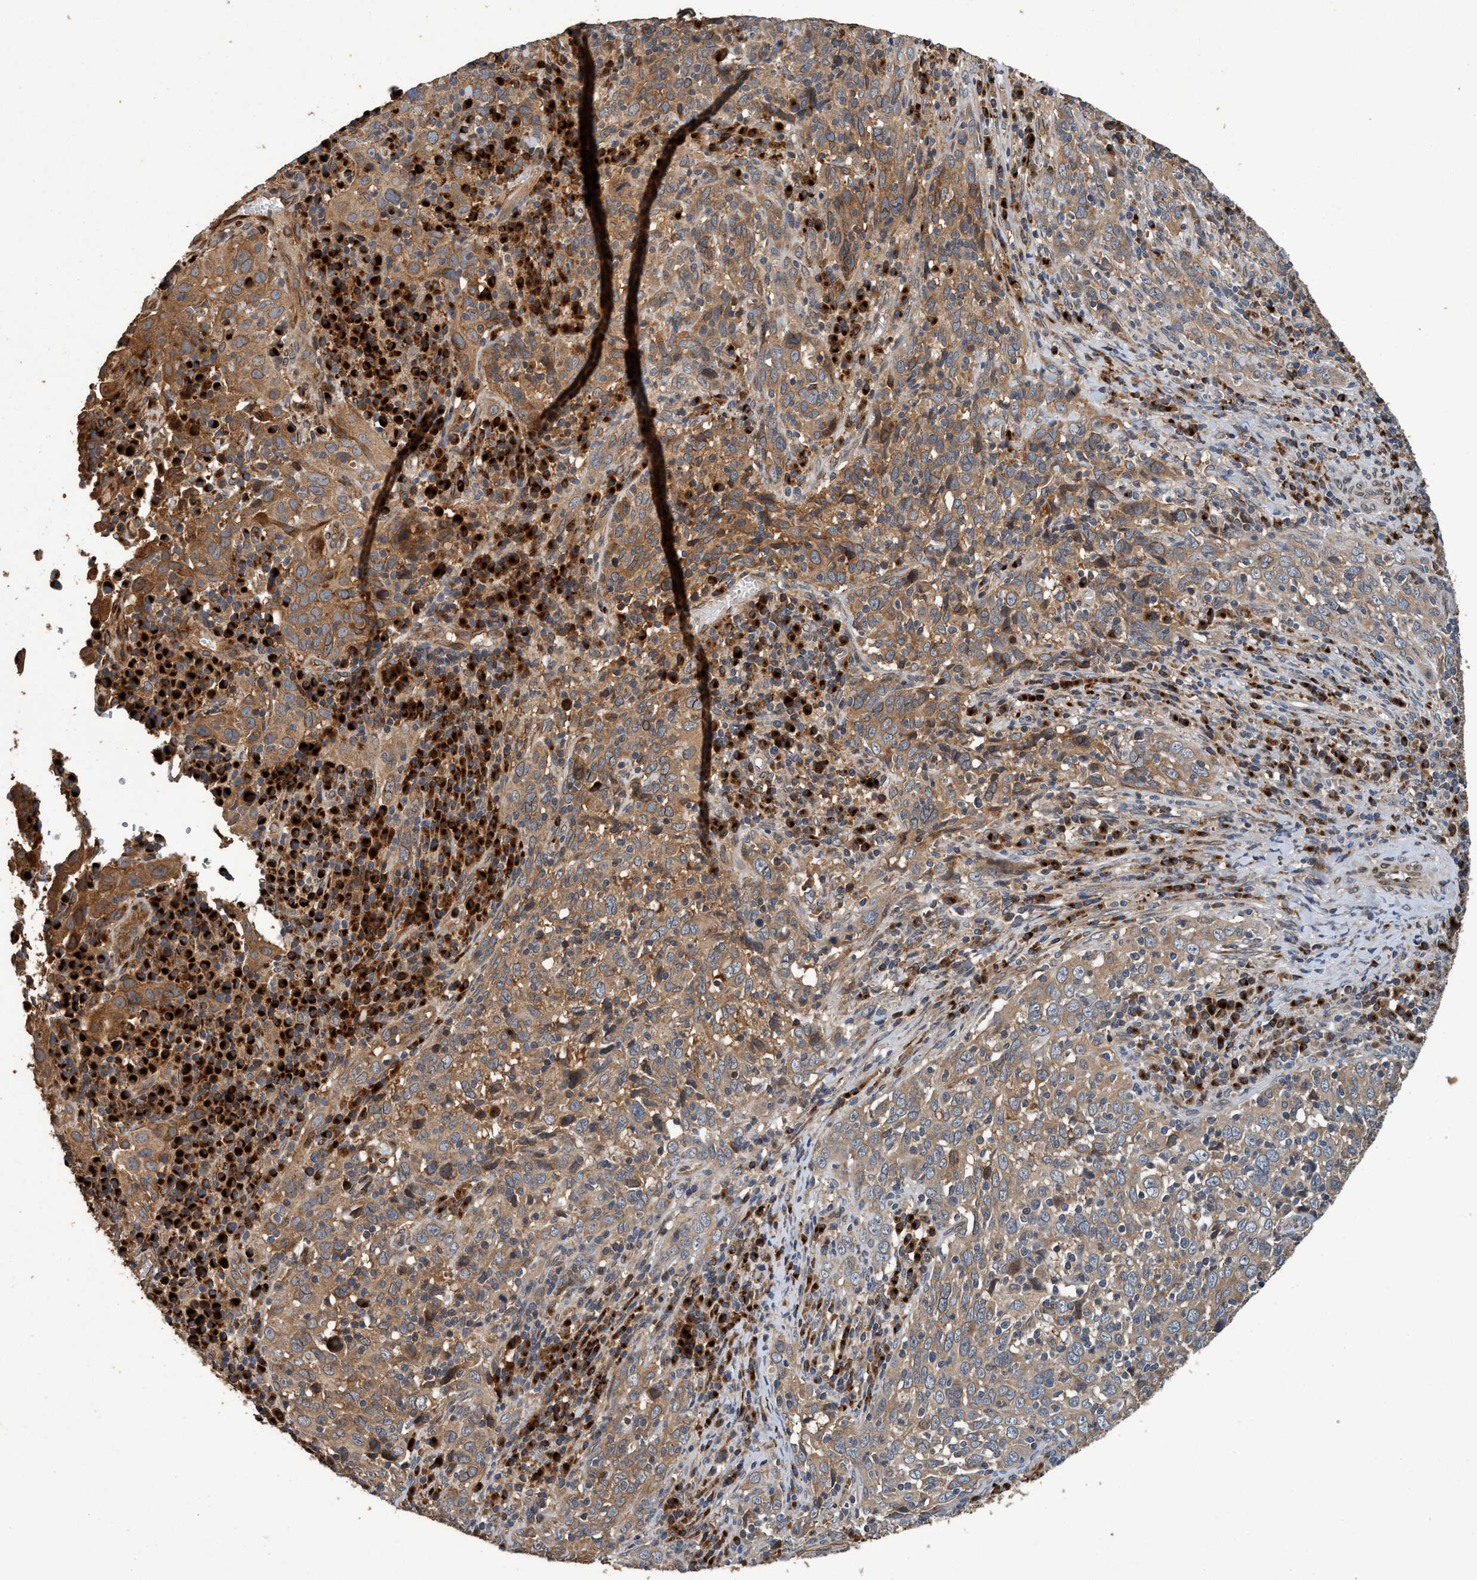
{"staining": {"intensity": "moderate", "quantity": ">75%", "location": "cytoplasmic/membranous"}, "tissue": "cervical cancer", "cell_type": "Tumor cells", "image_type": "cancer", "snomed": [{"axis": "morphology", "description": "Squamous cell carcinoma, NOS"}, {"axis": "topography", "description": "Cervix"}], "caption": "Moderate cytoplasmic/membranous expression for a protein is present in approximately >75% of tumor cells of squamous cell carcinoma (cervical) using immunohistochemistry (IHC).", "gene": "MACC1", "patient": {"sex": "female", "age": 46}}